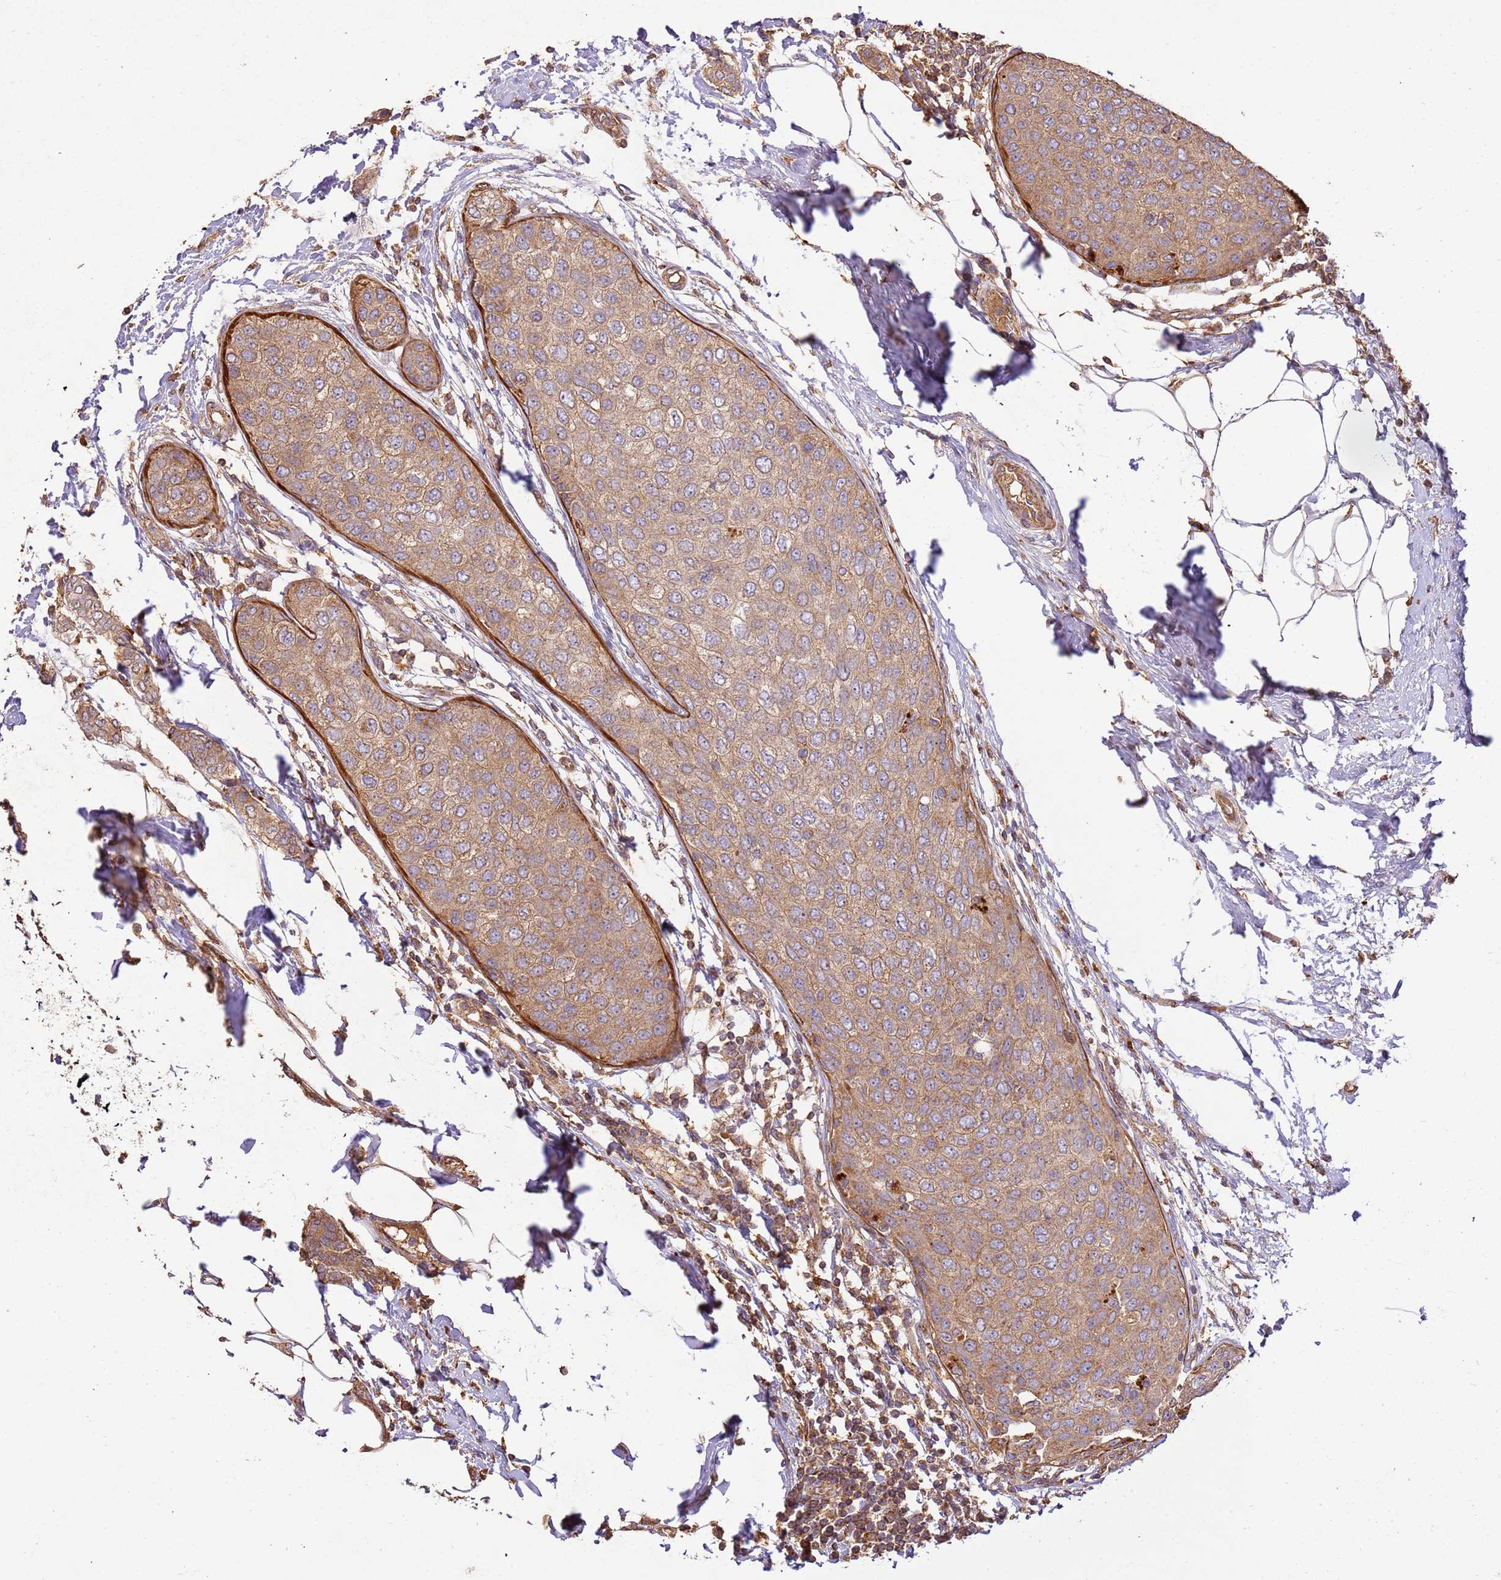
{"staining": {"intensity": "moderate", "quantity": ">75%", "location": "cytoplasmic/membranous"}, "tissue": "breast cancer", "cell_type": "Tumor cells", "image_type": "cancer", "snomed": [{"axis": "morphology", "description": "Duct carcinoma"}, {"axis": "topography", "description": "Breast"}], "caption": "Tumor cells reveal medium levels of moderate cytoplasmic/membranous expression in approximately >75% of cells in human breast cancer. (DAB (3,3'-diaminobenzidine) = brown stain, brightfield microscopy at high magnification).", "gene": "CEP55", "patient": {"sex": "female", "age": 72}}